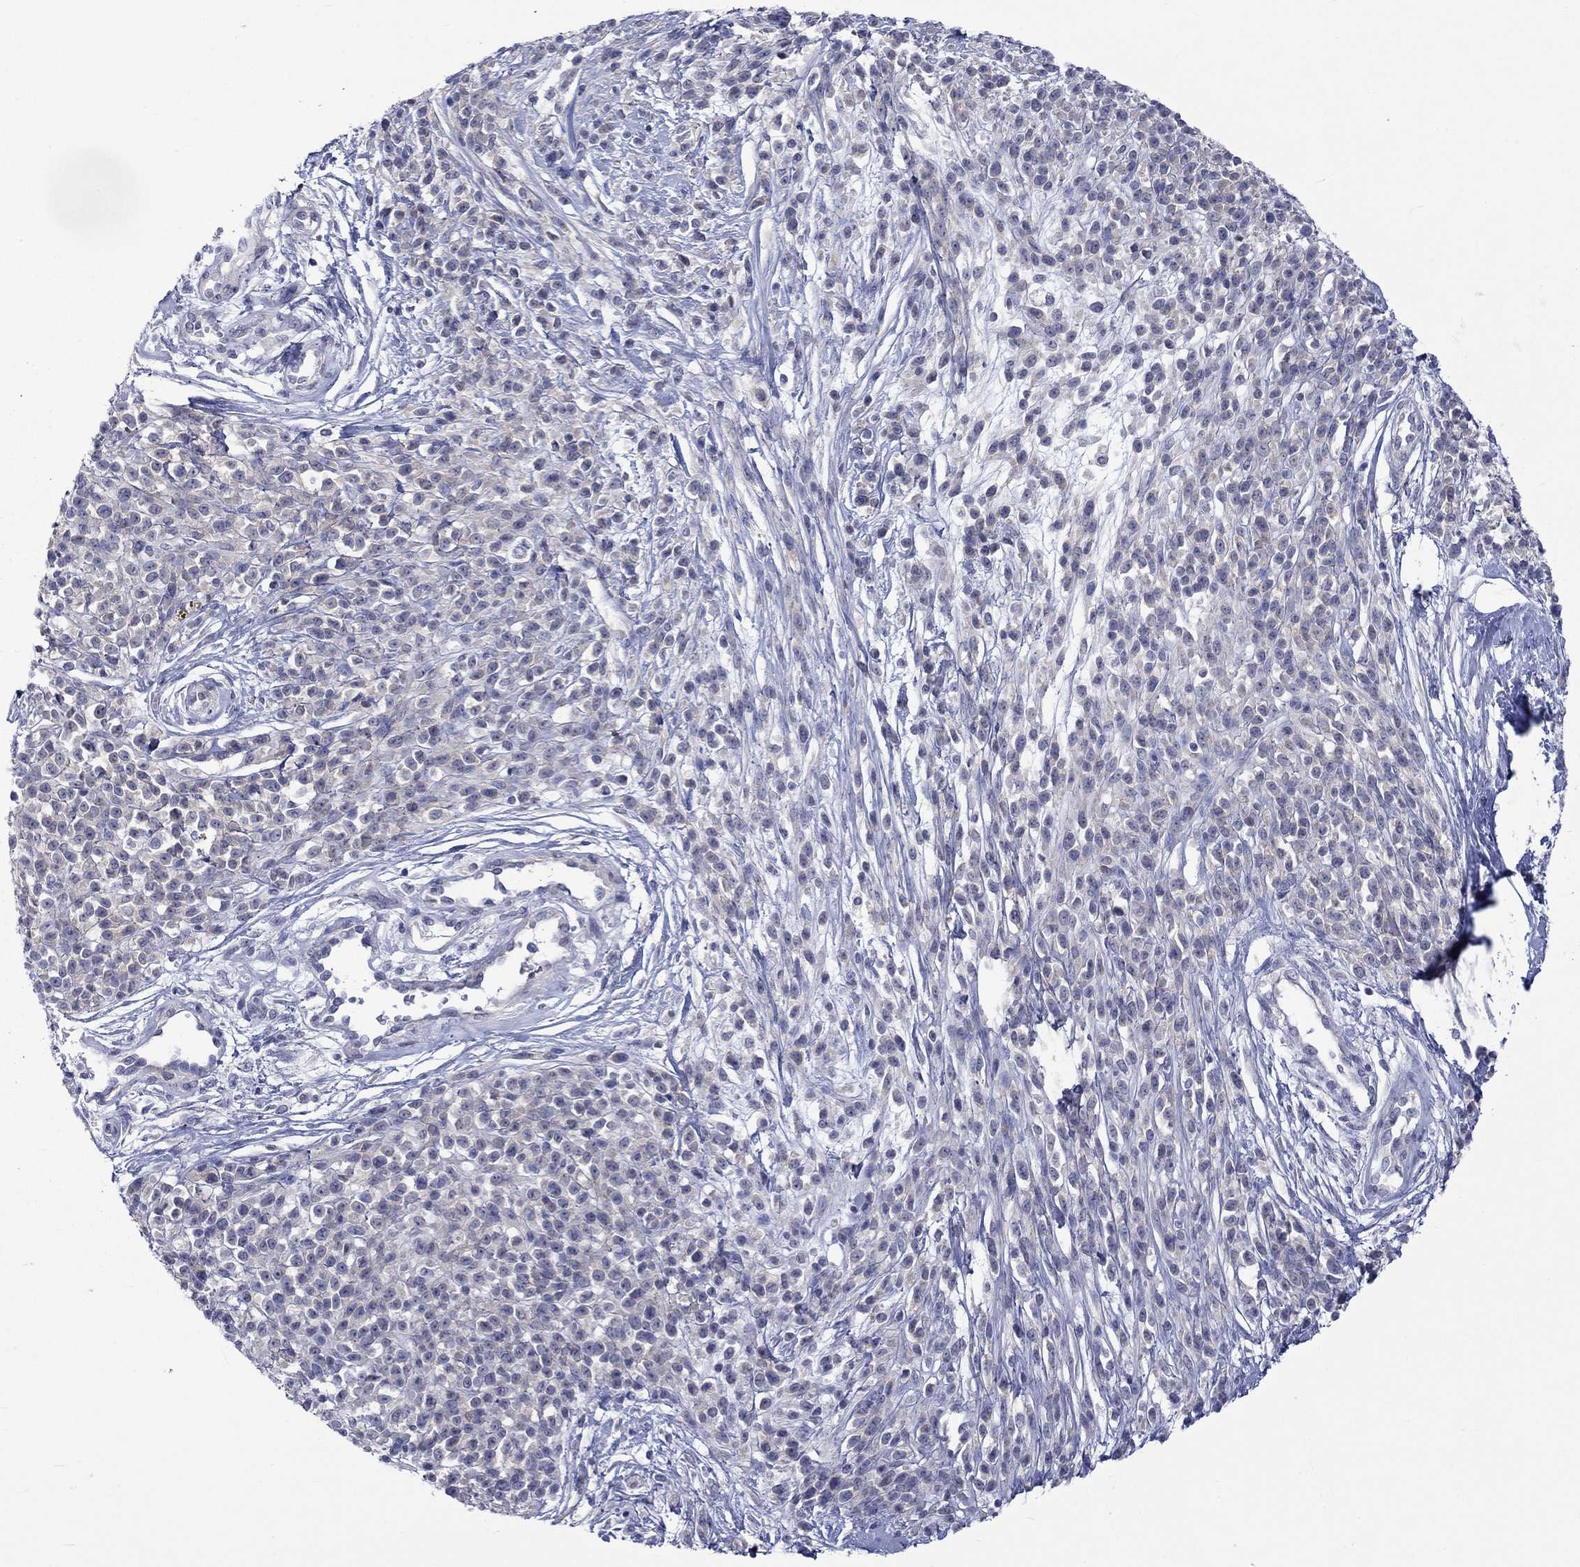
{"staining": {"intensity": "negative", "quantity": "none", "location": "none"}, "tissue": "melanoma", "cell_type": "Tumor cells", "image_type": "cancer", "snomed": [{"axis": "morphology", "description": "Malignant melanoma, NOS"}, {"axis": "topography", "description": "Skin"}, {"axis": "topography", "description": "Skin of trunk"}], "caption": "The image exhibits no significant expression in tumor cells of melanoma.", "gene": "CERS1", "patient": {"sex": "male", "age": 74}}